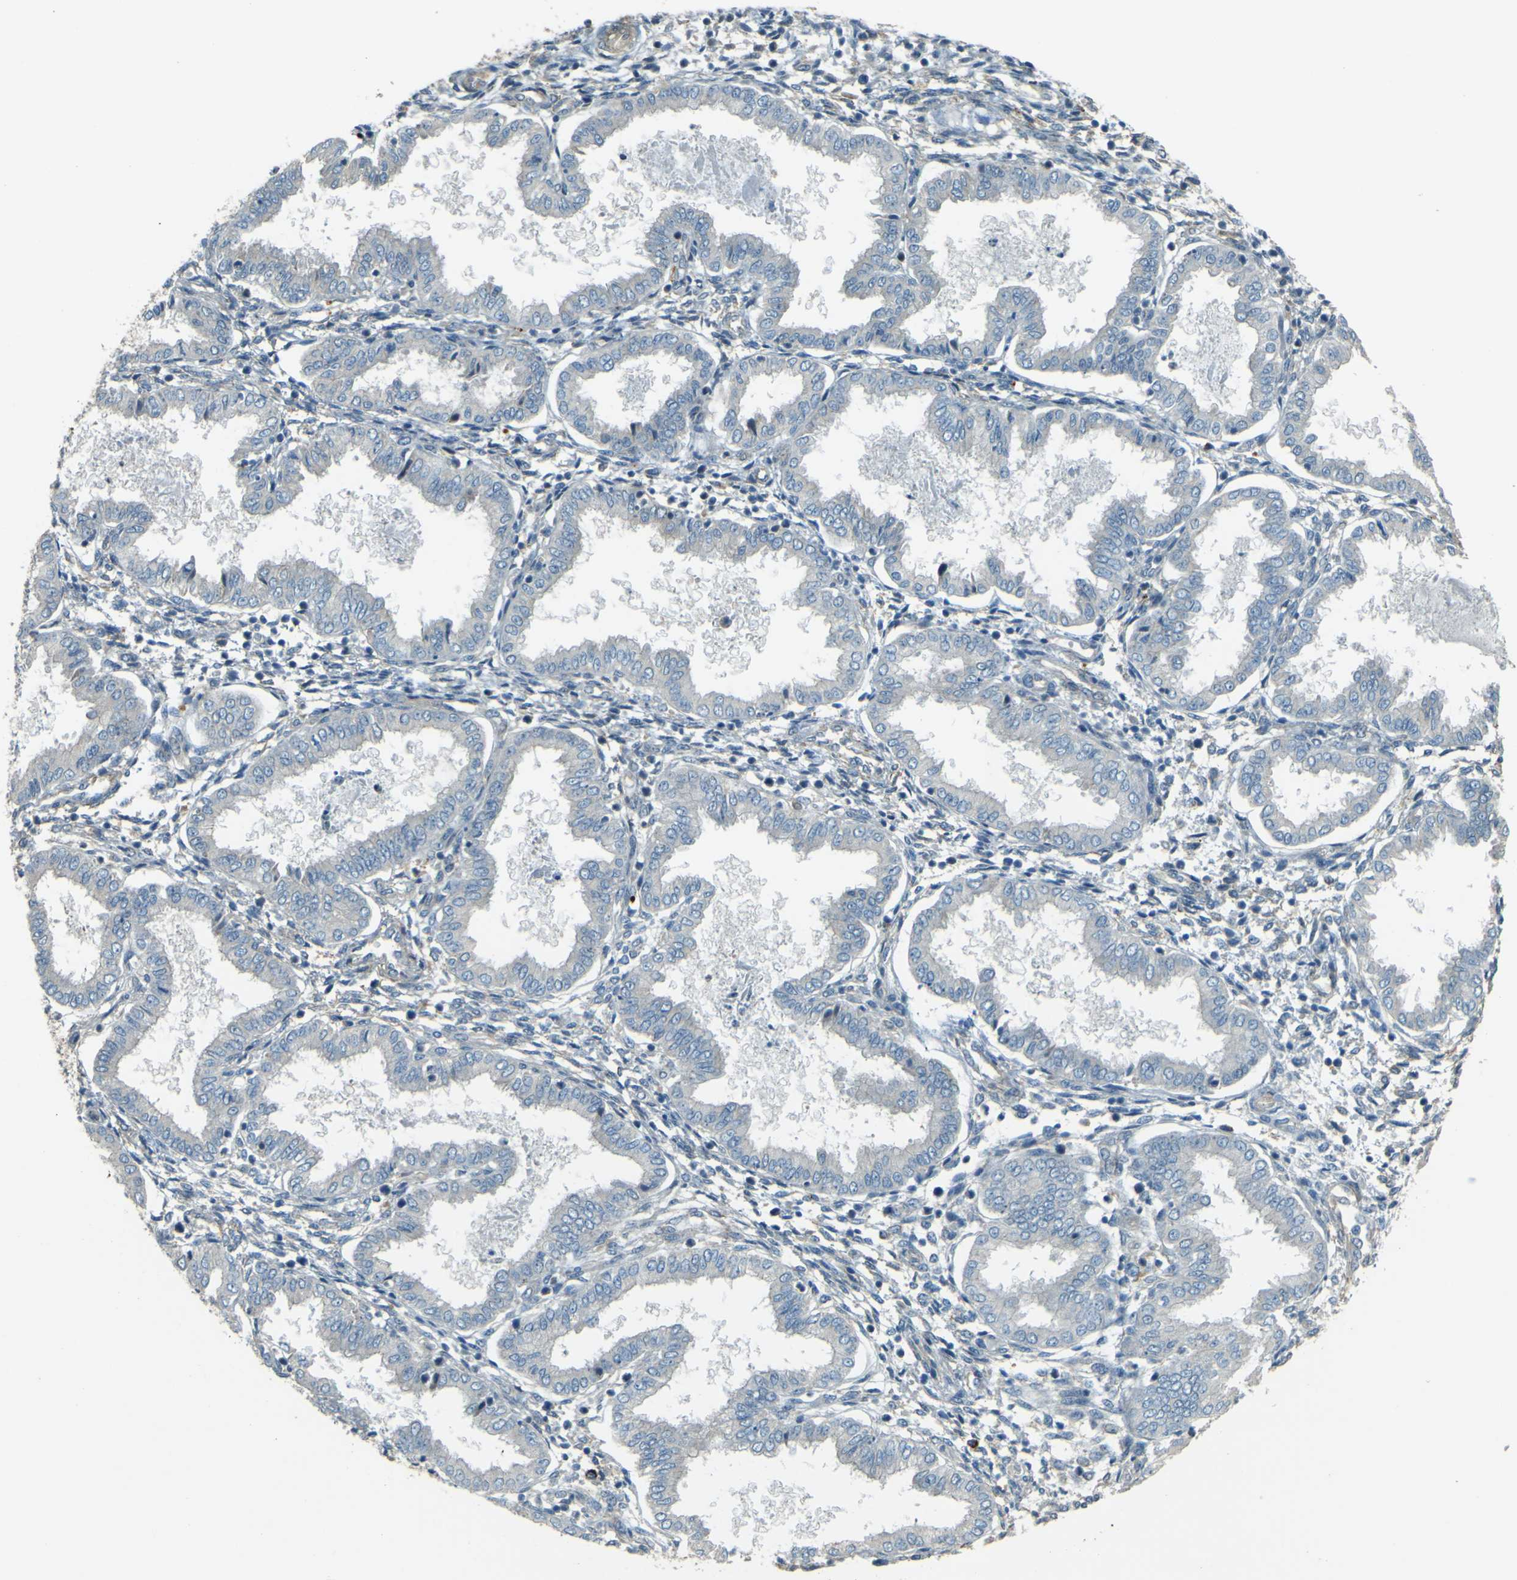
{"staining": {"intensity": "weak", "quantity": "<25%", "location": "cytoplasmic/membranous"}, "tissue": "endometrium", "cell_type": "Cells in endometrial stroma", "image_type": "normal", "snomed": [{"axis": "morphology", "description": "Normal tissue, NOS"}, {"axis": "topography", "description": "Endometrium"}], "caption": "DAB (3,3'-diaminobenzidine) immunohistochemical staining of unremarkable endometrium shows no significant expression in cells in endometrial stroma.", "gene": "NEXN", "patient": {"sex": "female", "age": 33}}